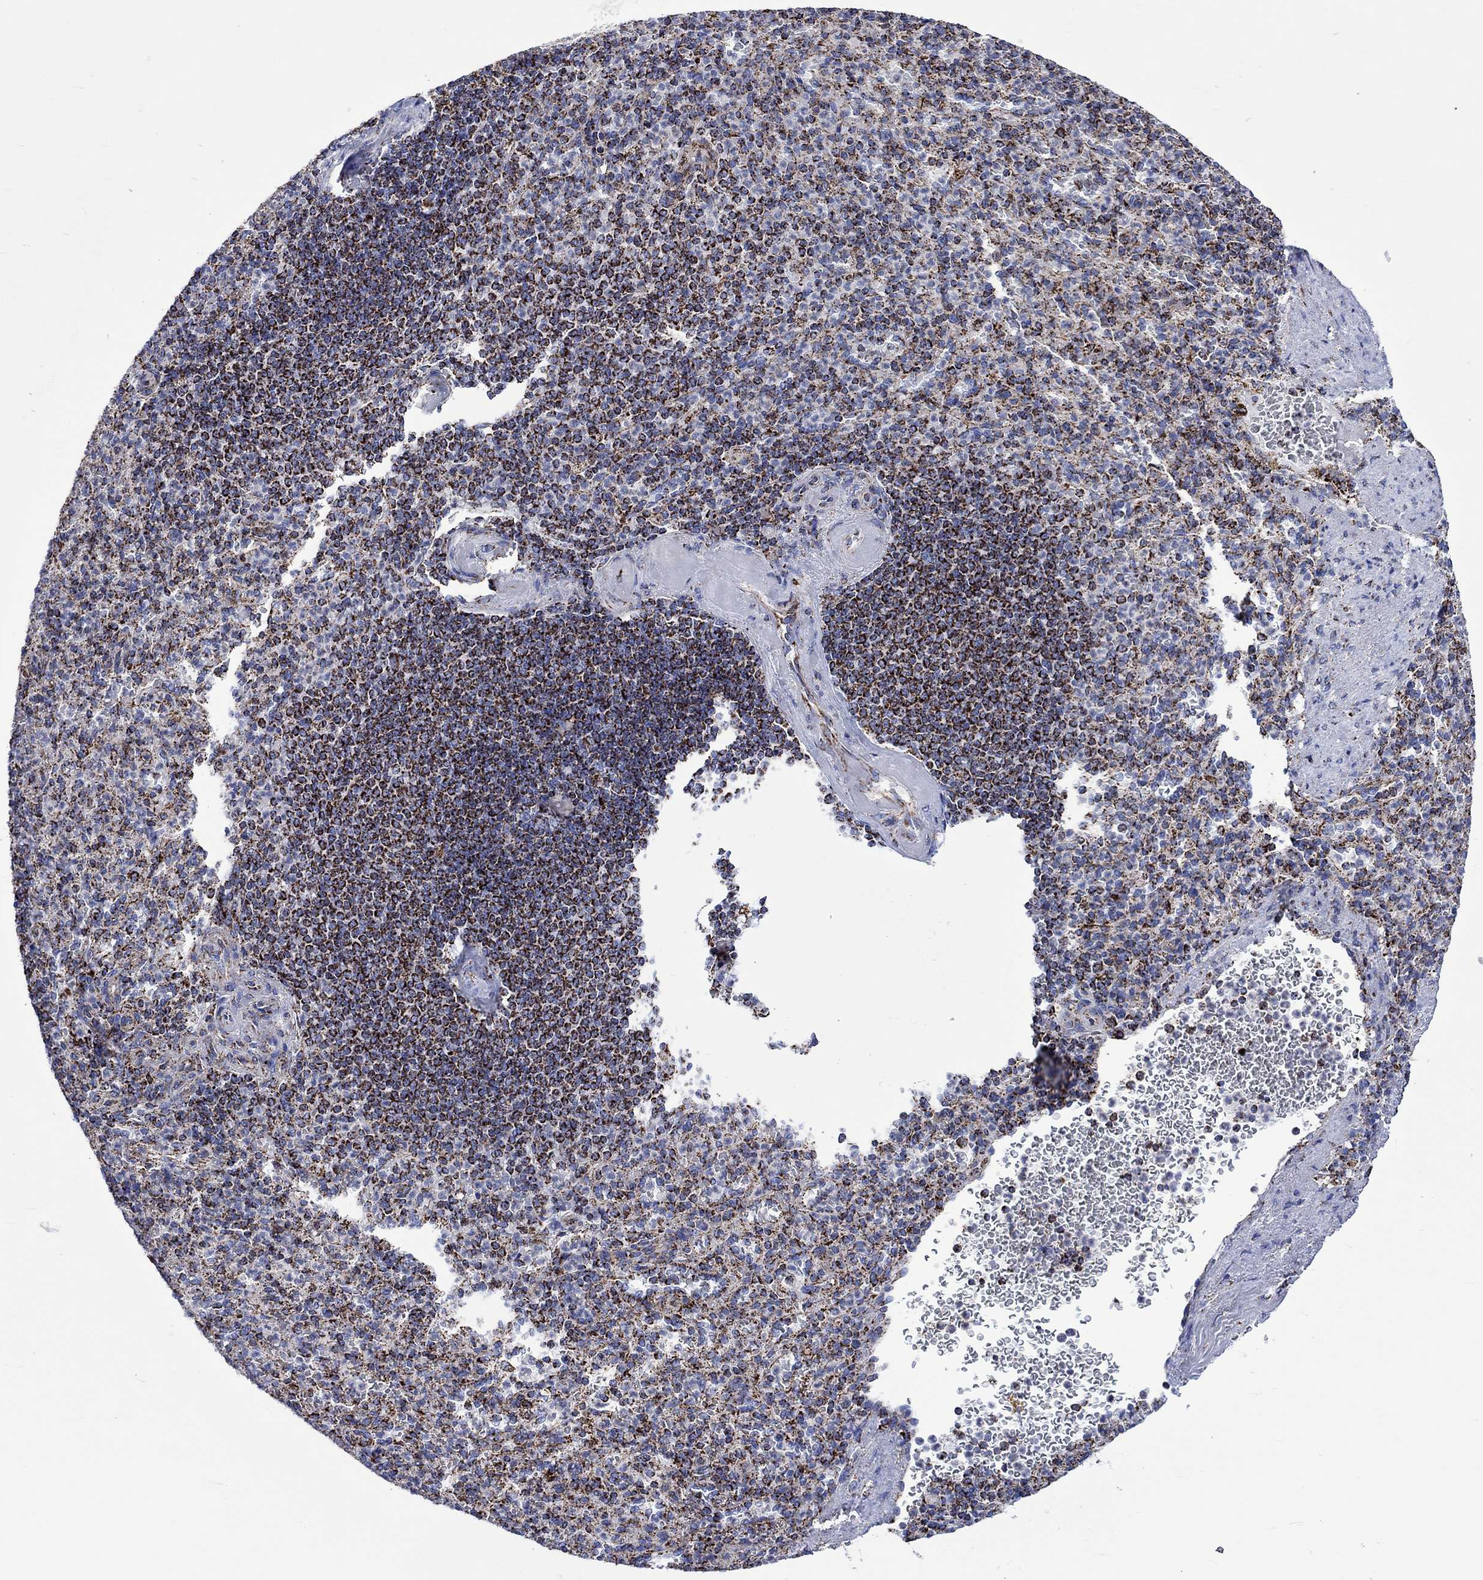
{"staining": {"intensity": "strong", "quantity": "25%-75%", "location": "cytoplasmic/membranous"}, "tissue": "spleen", "cell_type": "Cells in red pulp", "image_type": "normal", "snomed": [{"axis": "morphology", "description": "Normal tissue, NOS"}, {"axis": "topography", "description": "Spleen"}], "caption": "Human spleen stained with a protein marker demonstrates strong staining in cells in red pulp.", "gene": "RCE1", "patient": {"sex": "female", "age": 74}}